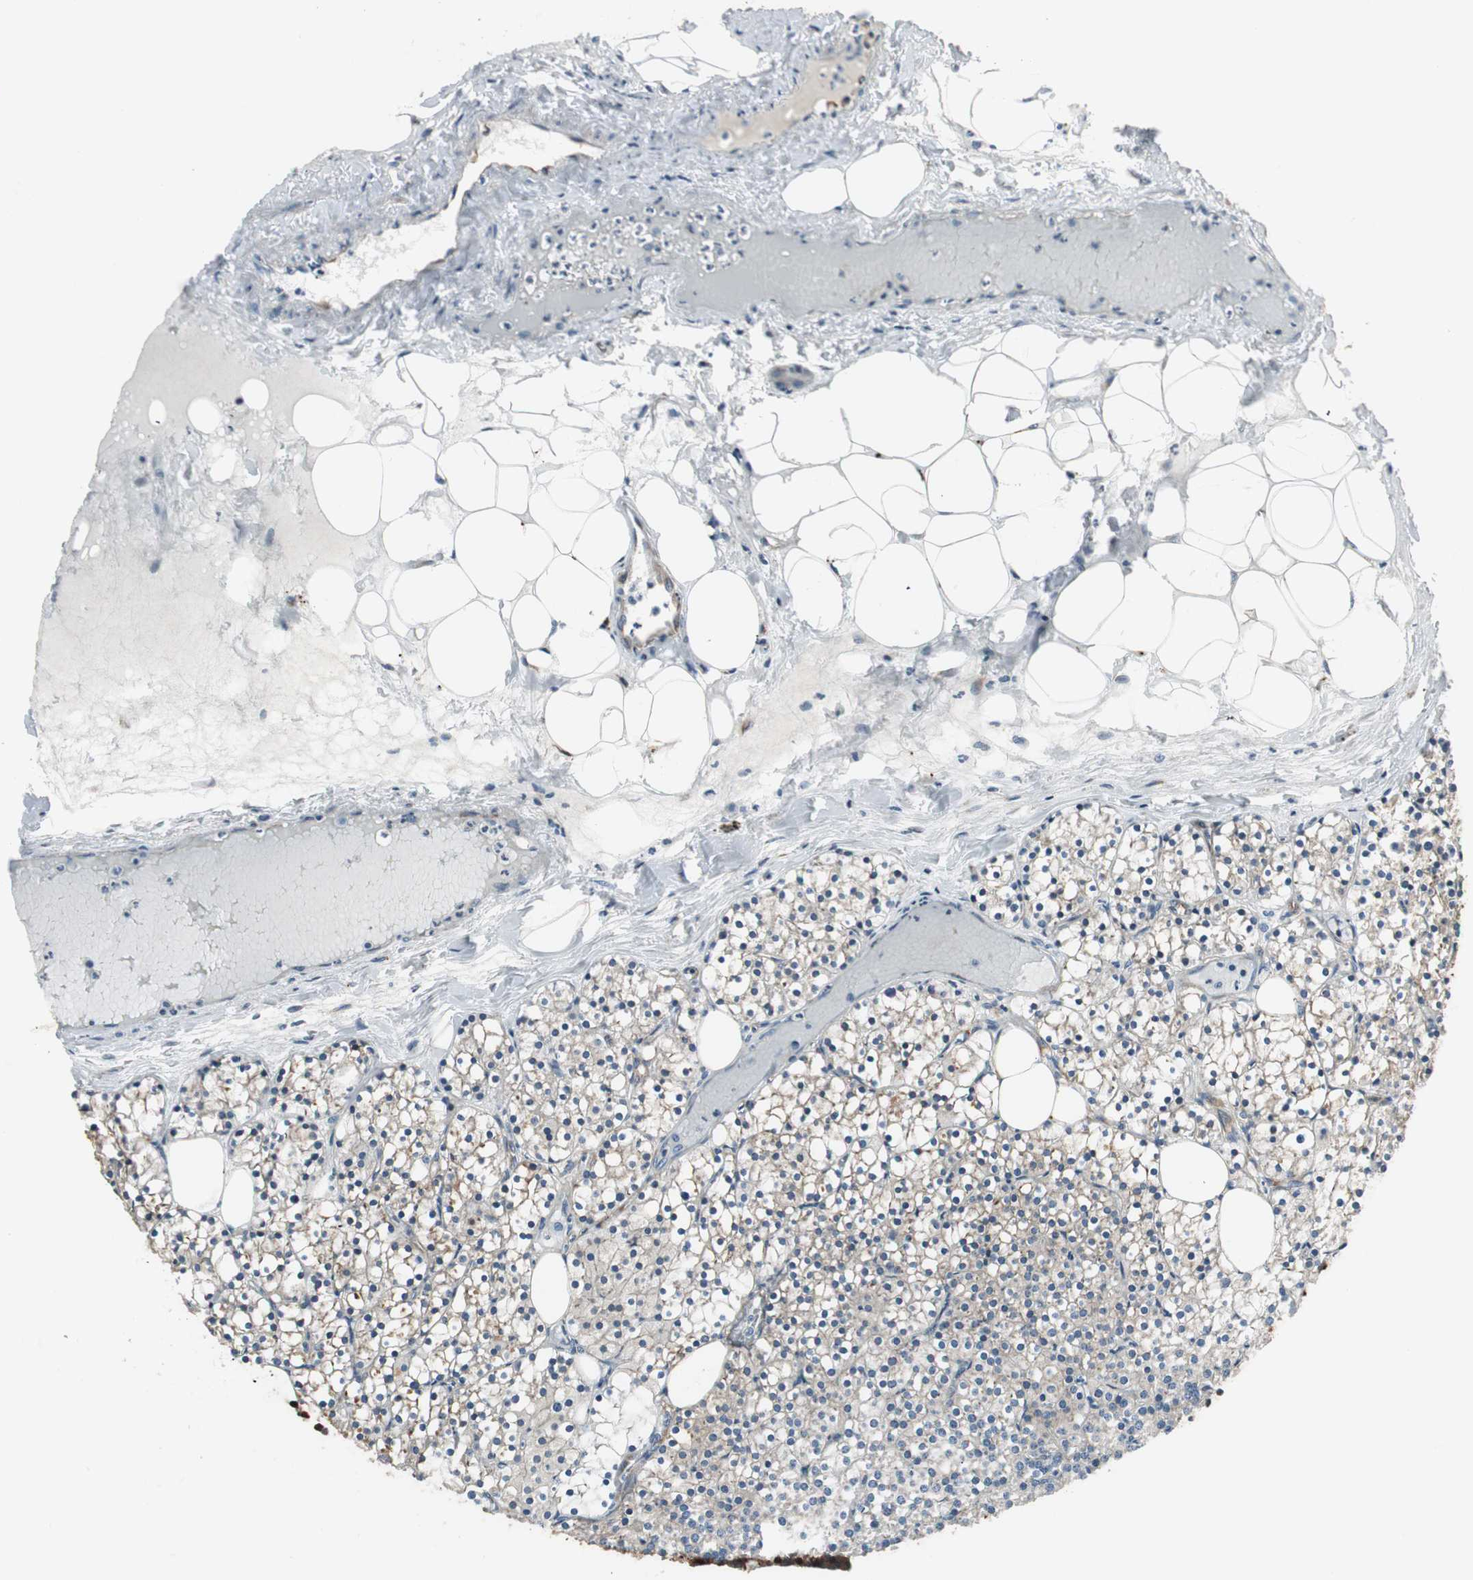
{"staining": {"intensity": "weak", "quantity": "25%-75%", "location": "cytoplasmic/membranous"}, "tissue": "parathyroid gland", "cell_type": "Glandular cells", "image_type": "normal", "snomed": [{"axis": "morphology", "description": "Normal tissue, NOS"}, {"axis": "topography", "description": "Parathyroid gland"}], "caption": "High-power microscopy captured an IHC histopathology image of normal parathyroid gland, revealing weak cytoplasmic/membranous positivity in approximately 25%-75% of glandular cells.", "gene": "MAD2L2", "patient": {"sex": "female", "age": 63}}